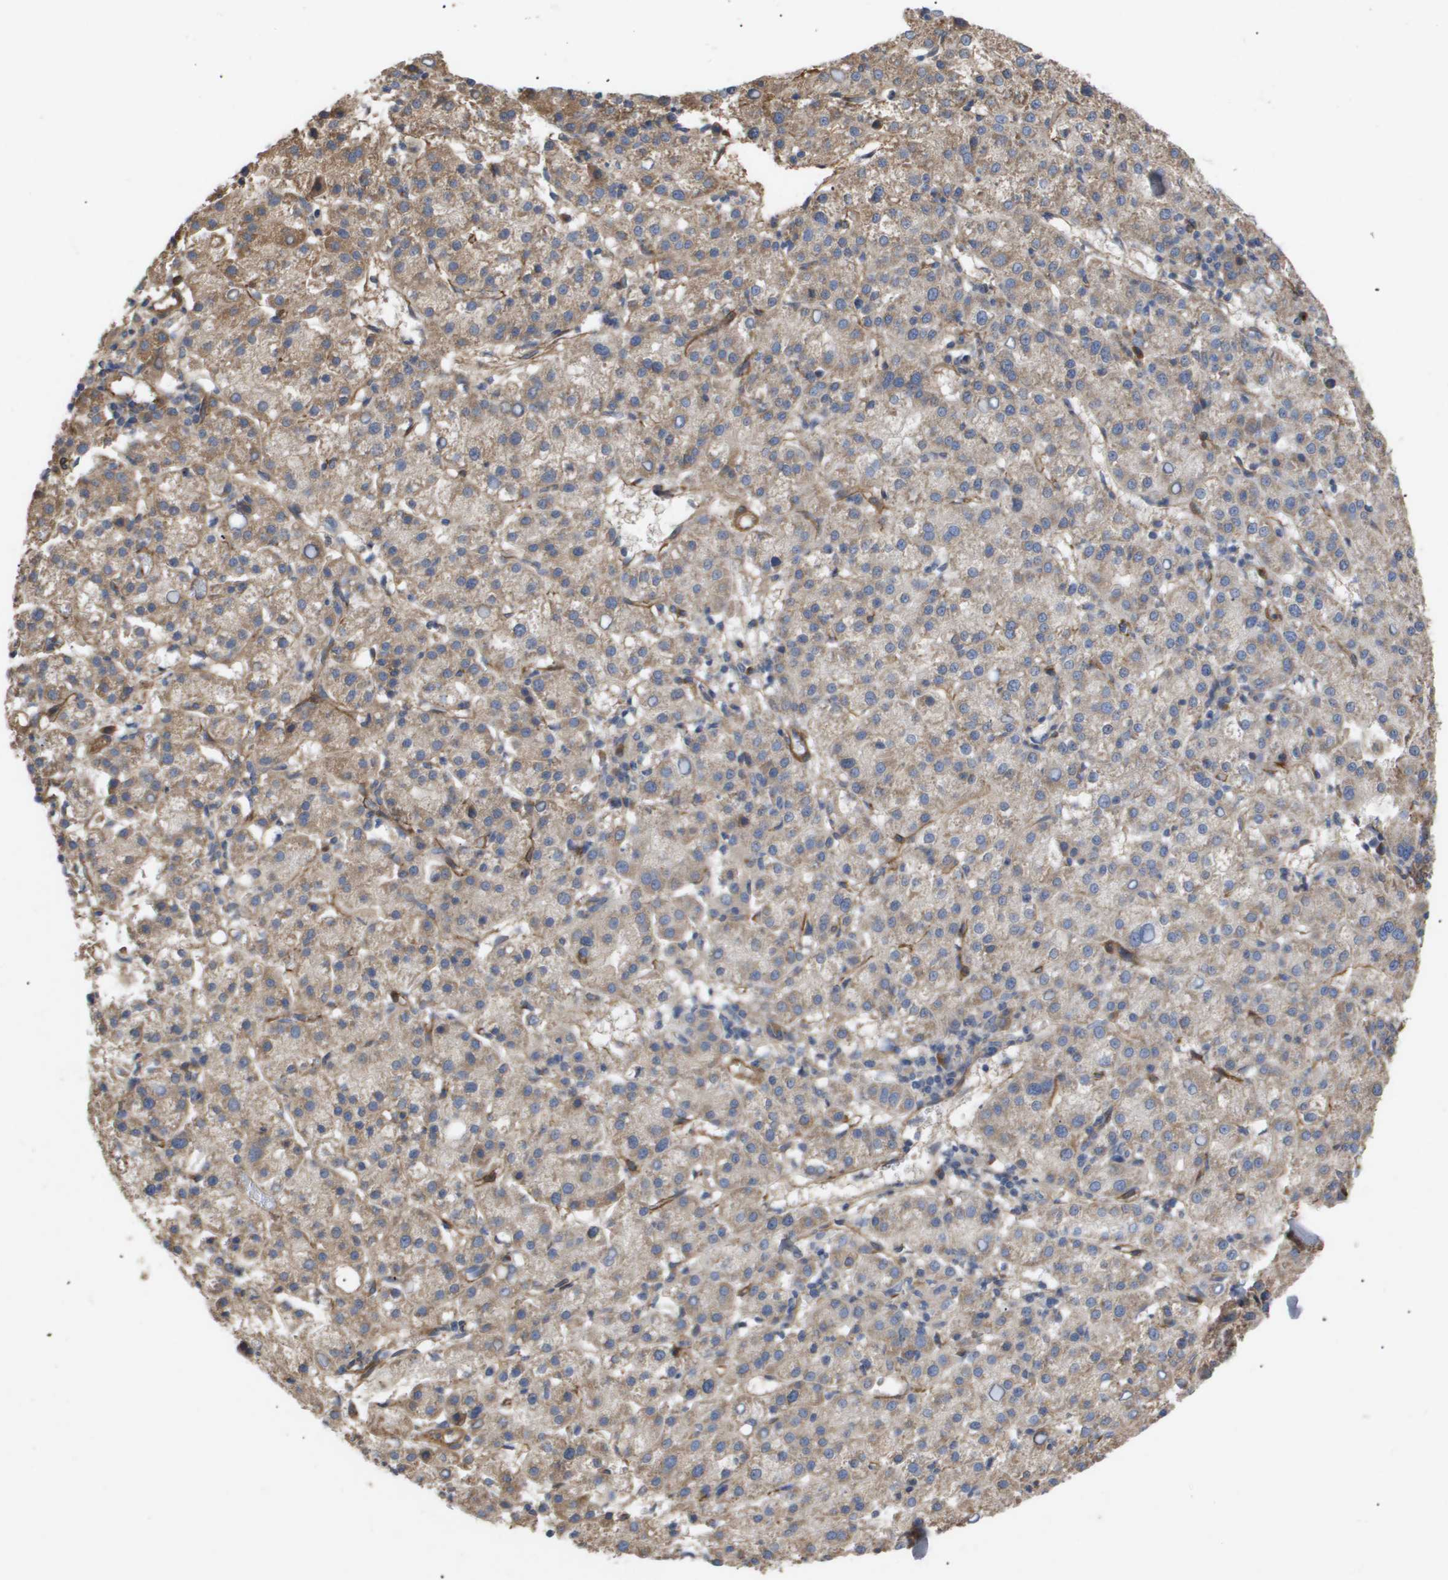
{"staining": {"intensity": "weak", "quantity": ">75%", "location": "cytoplasmic/membranous"}, "tissue": "liver cancer", "cell_type": "Tumor cells", "image_type": "cancer", "snomed": [{"axis": "morphology", "description": "Carcinoma, Hepatocellular, NOS"}, {"axis": "topography", "description": "Liver"}], "caption": "The histopathology image exhibits immunohistochemical staining of liver cancer (hepatocellular carcinoma). There is weak cytoplasmic/membranous staining is present in about >75% of tumor cells. (DAB (3,3'-diaminobenzidine) IHC with brightfield microscopy, high magnification).", "gene": "TNS1", "patient": {"sex": "female", "age": 58}}